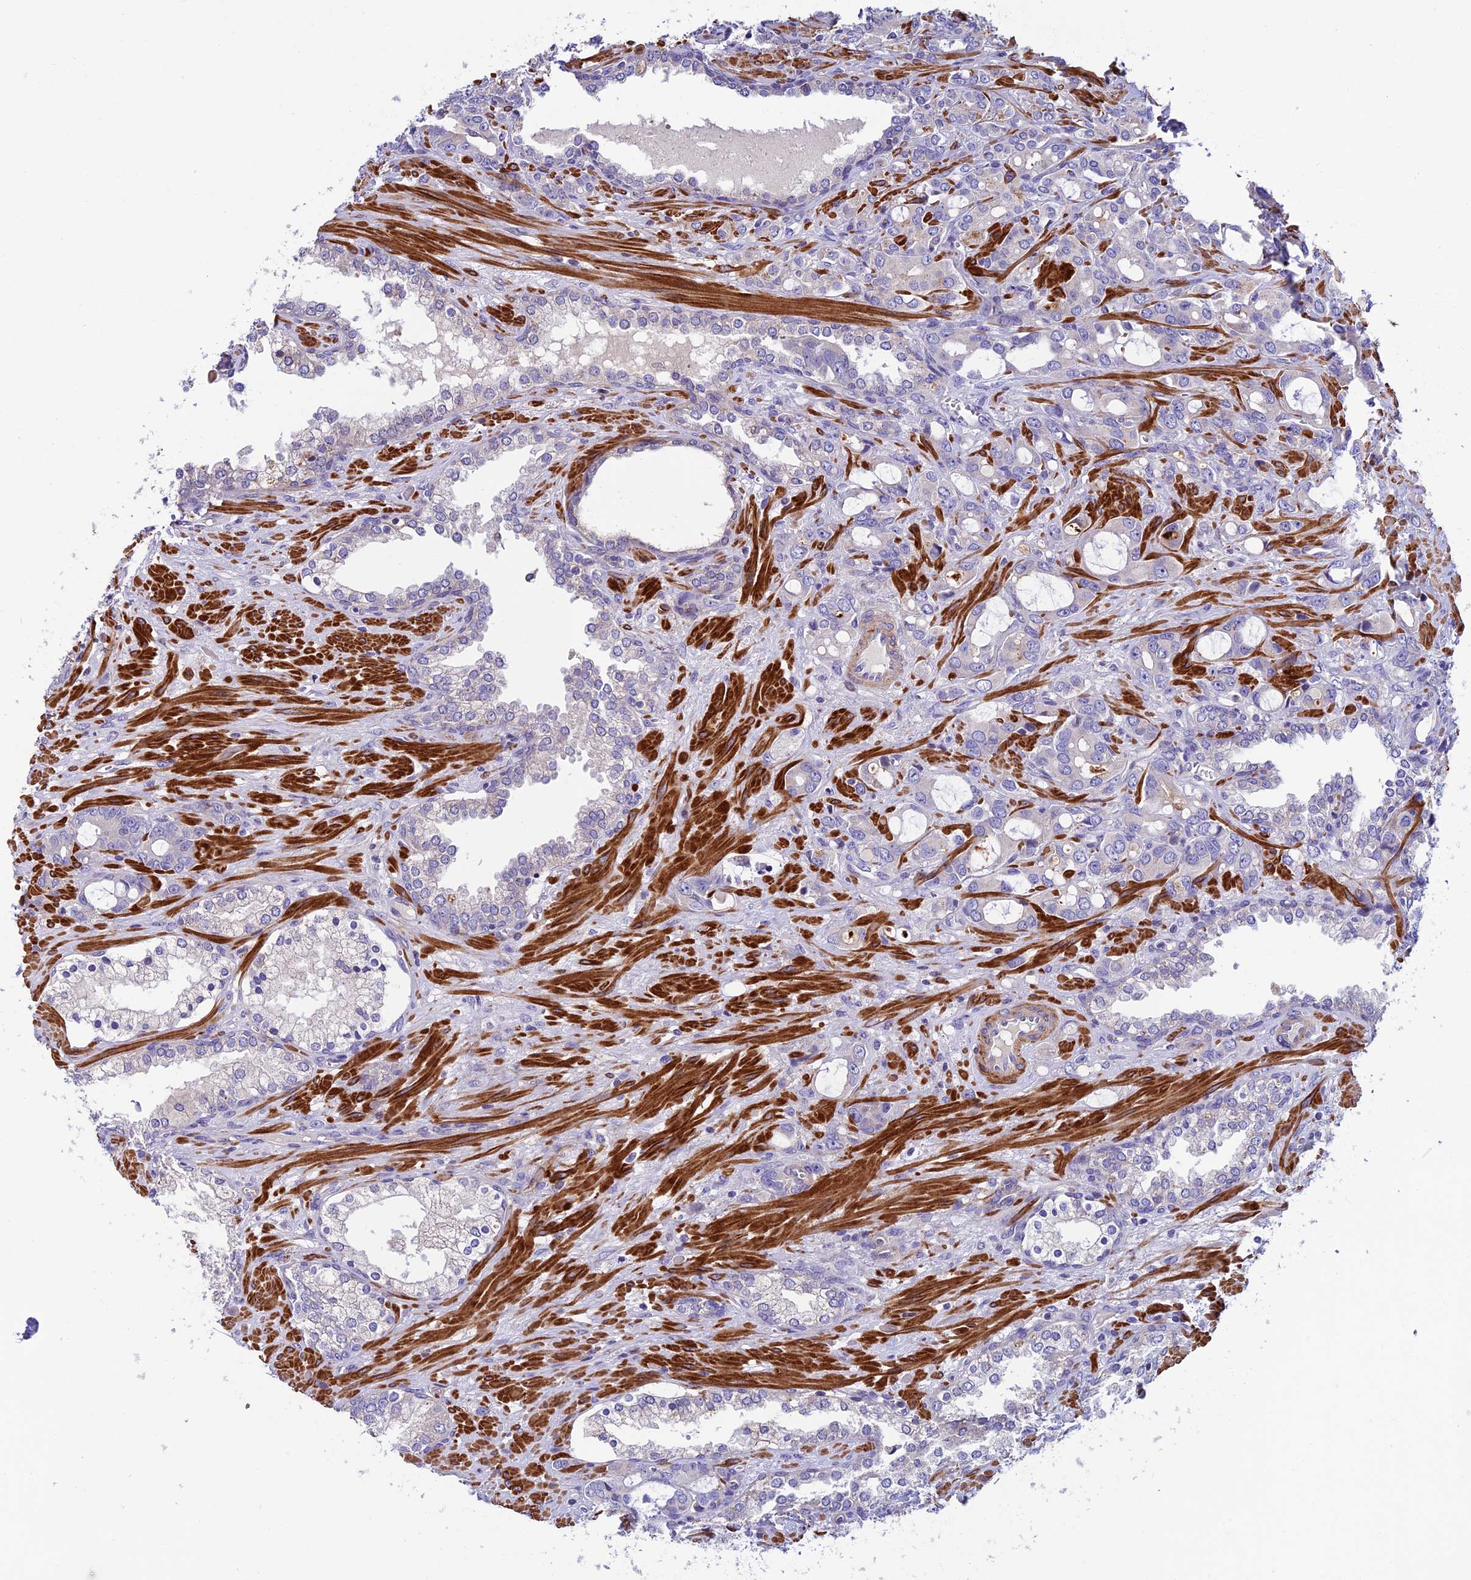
{"staining": {"intensity": "negative", "quantity": "none", "location": "none"}, "tissue": "prostate cancer", "cell_type": "Tumor cells", "image_type": "cancer", "snomed": [{"axis": "morphology", "description": "Adenocarcinoma, High grade"}, {"axis": "topography", "description": "Prostate"}], "caption": "Tumor cells show no significant protein expression in prostate high-grade adenocarcinoma.", "gene": "FAM178B", "patient": {"sex": "male", "age": 72}}